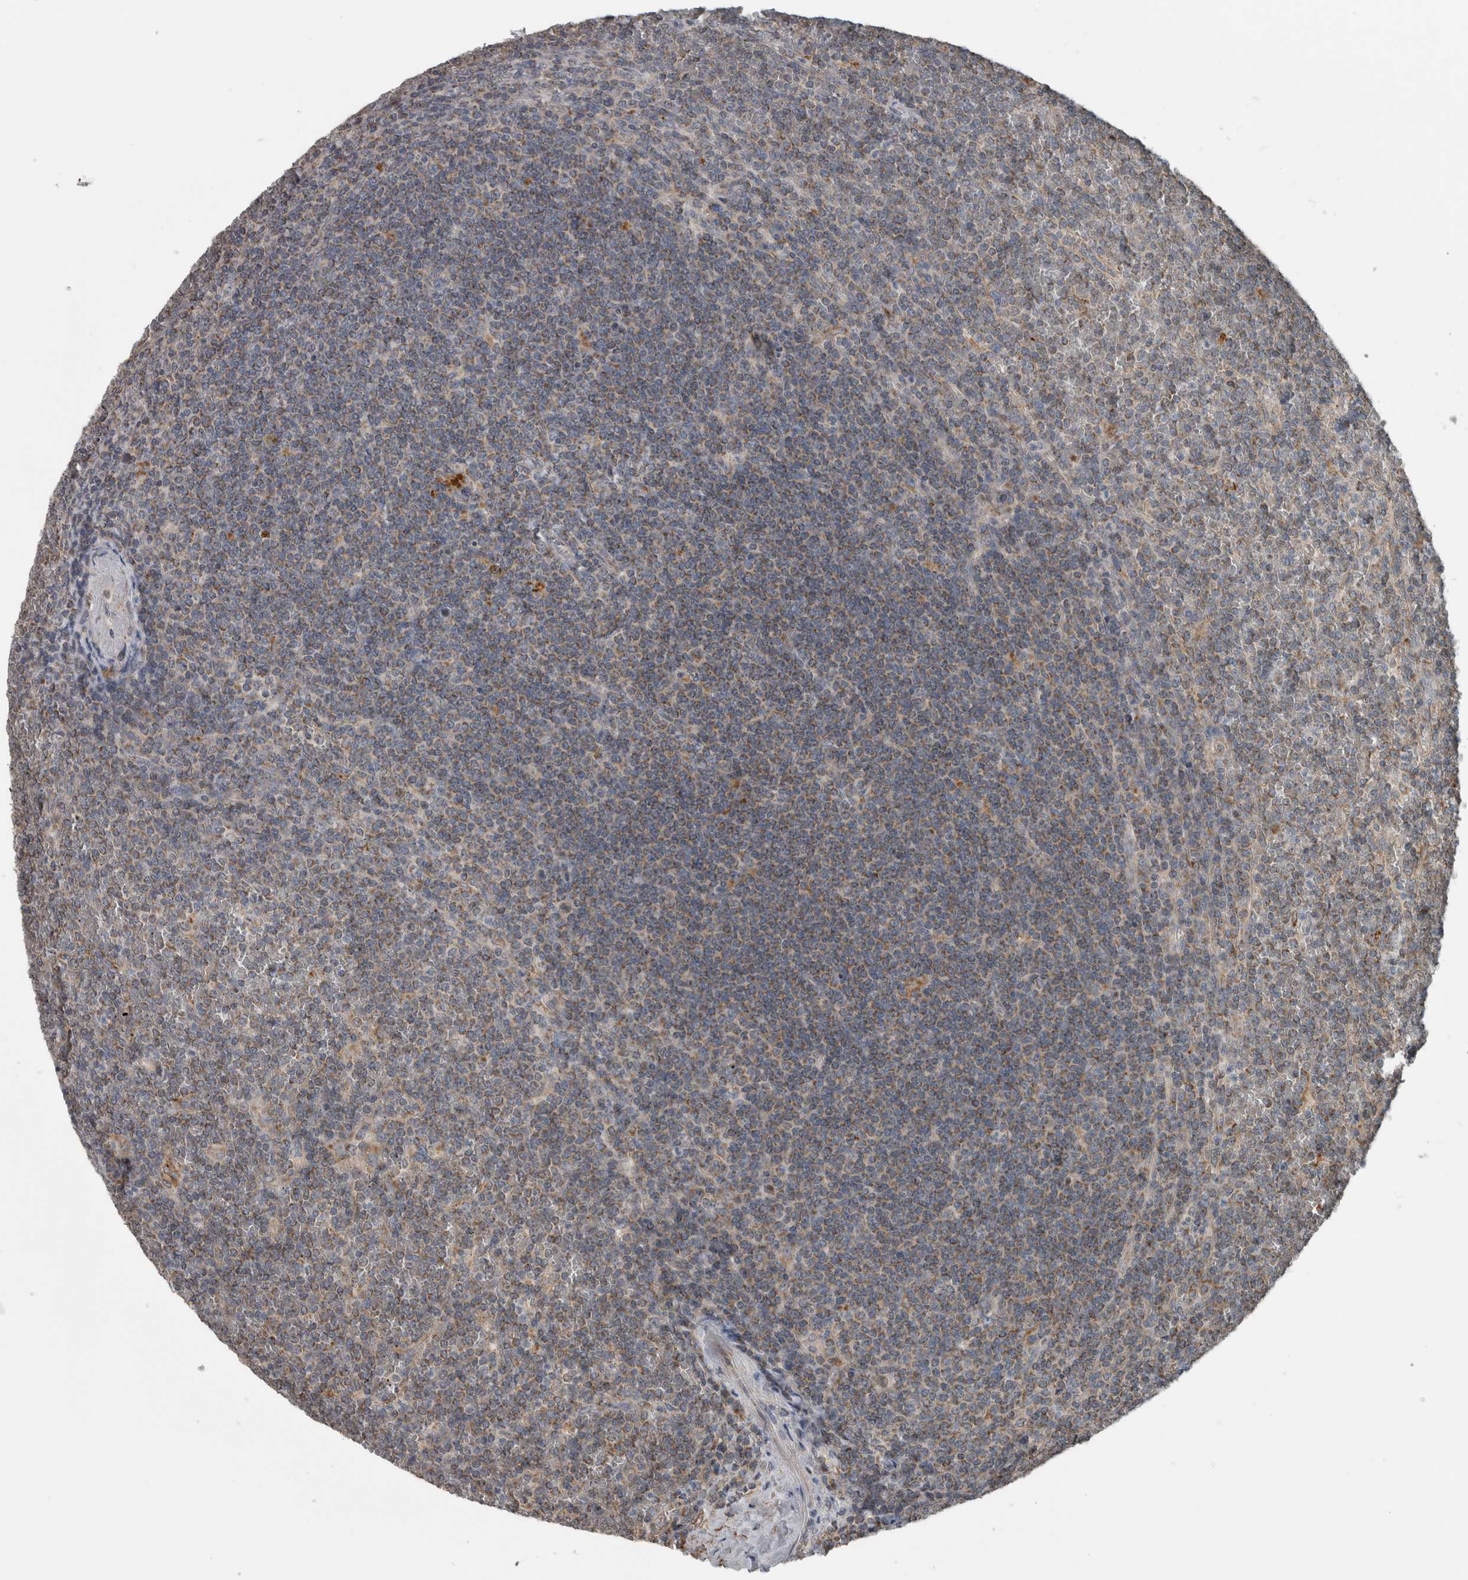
{"staining": {"intensity": "weak", "quantity": "25%-75%", "location": "cytoplasmic/membranous"}, "tissue": "lymphoma", "cell_type": "Tumor cells", "image_type": "cancer", "snomed": [{"axis": "morphology", "description": "Malignant lymphoma, non-Hodgkin's type, Low grade"}, {"axis": "topography", "description": "Spleen"}], "caption": "Malignant lymphoma, non-Hodgkin's type (low-grade) stained for a protein (brown) demonstrates weak cytoplasmic/membranous positive staining in approximately 25%-75% of tumor cells.", "gene": "ARMC1", "patient": {"sex": "female", "age": 19}}